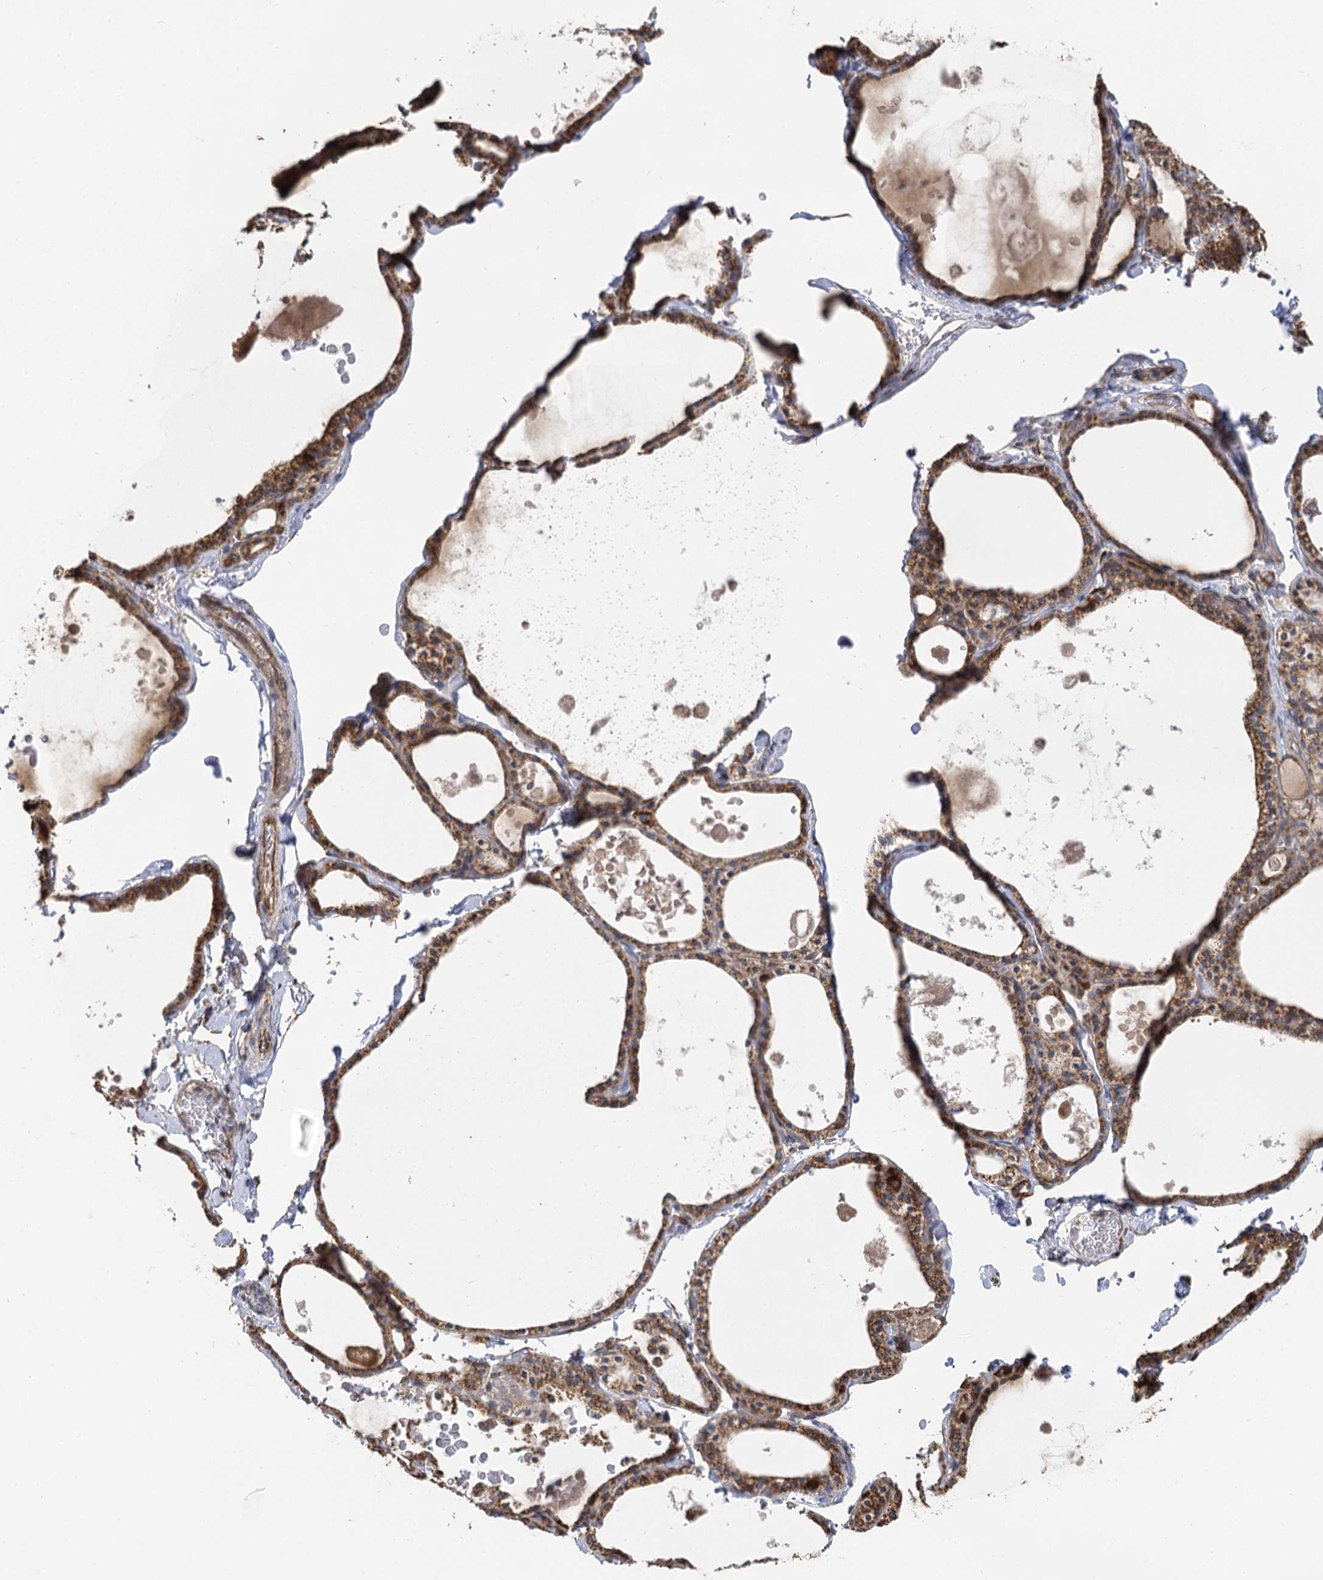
{"staining": {"intensity": "moderate", "quantity": ">75%", "location": "cytoplasmic/membranous"}, "tissue": "thyroid gland", "cell_type": "Glandular cells", "image_type": "normal", "snomed": [{"axis": "morphology", "description": "Normal tissue, NOS"}, {"axis": "topography", "description": "Thyroid gland"}], "caption": "Immunohistochemical staining of benign human thyroid gland demonstrates moderate cytoplasmic/membranous protein expression in approximately >75% of glandular cells. The staining was performed using DAB (3,3'-diaminobenzidine), with brown indicating positive protein expression. Nuclei are stained blue with hematoxylin.", "gene": "IL11RA", "patient": {"sex": "male", "age": 56}}